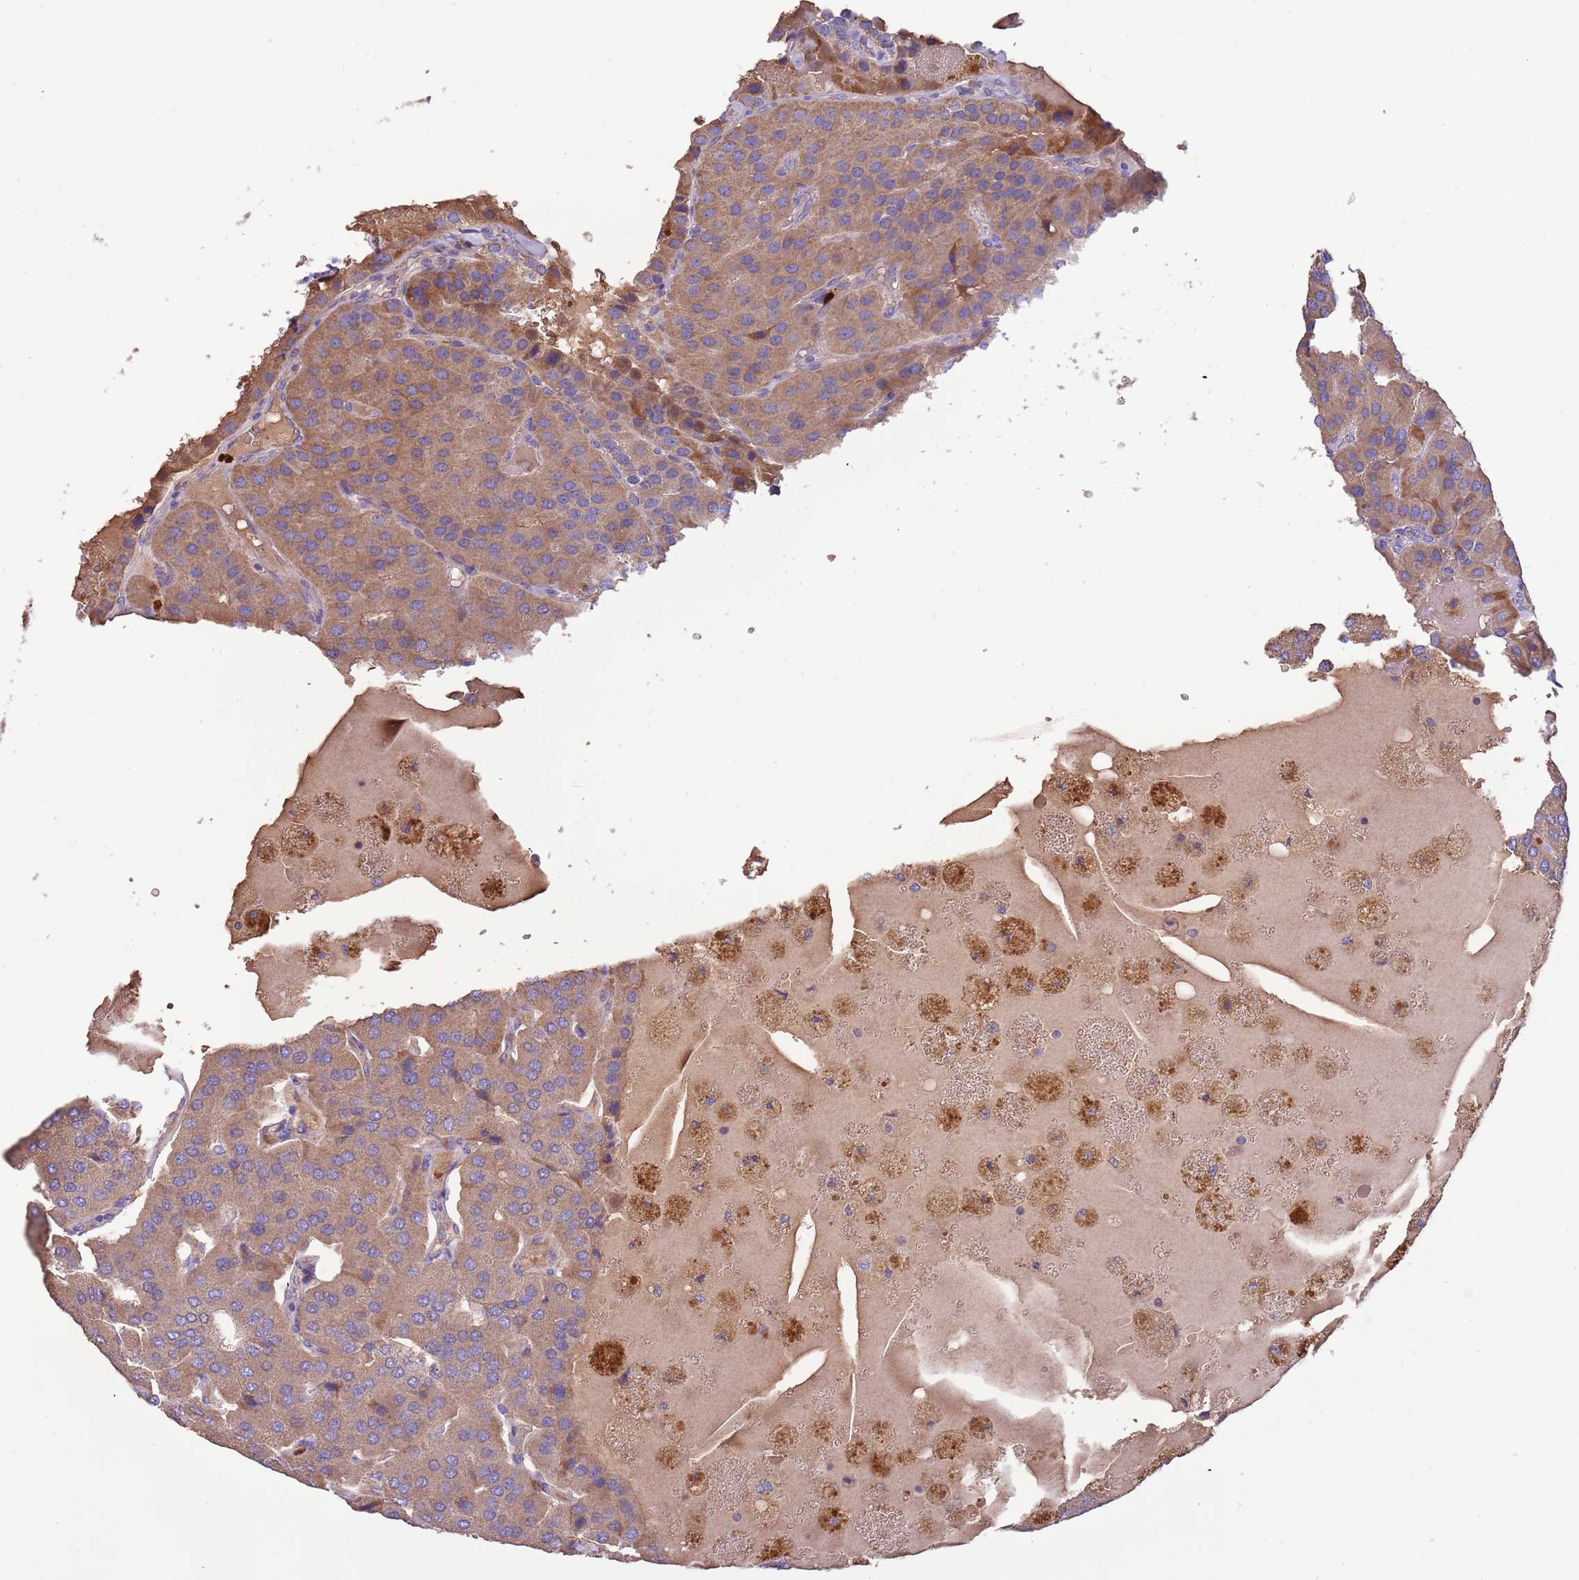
{"staining": {"intensity": "moderate", "quantity": ">75%", "location": "cytoplasmic/membranous"}, "tissue": "parathyroid gland", "cell_type": "Glandular cells", "image_type": "normal", "snomed": [{"axis": "morphology", "description": "Normal tissue, NOS"}, {"axis": "morphology", "description": "Adenoma, NOS"}, {"axis": "topography", "description": "Parathyroid gland"}], "caption": "IHC (DAB) staining of benign parathyroid gland displays moderate cytoplasmic/membranous protein positivity in approximately >75% of glandular cells.", "gene": "TRMO", "patient": {"sex": "female", "age": 86}}